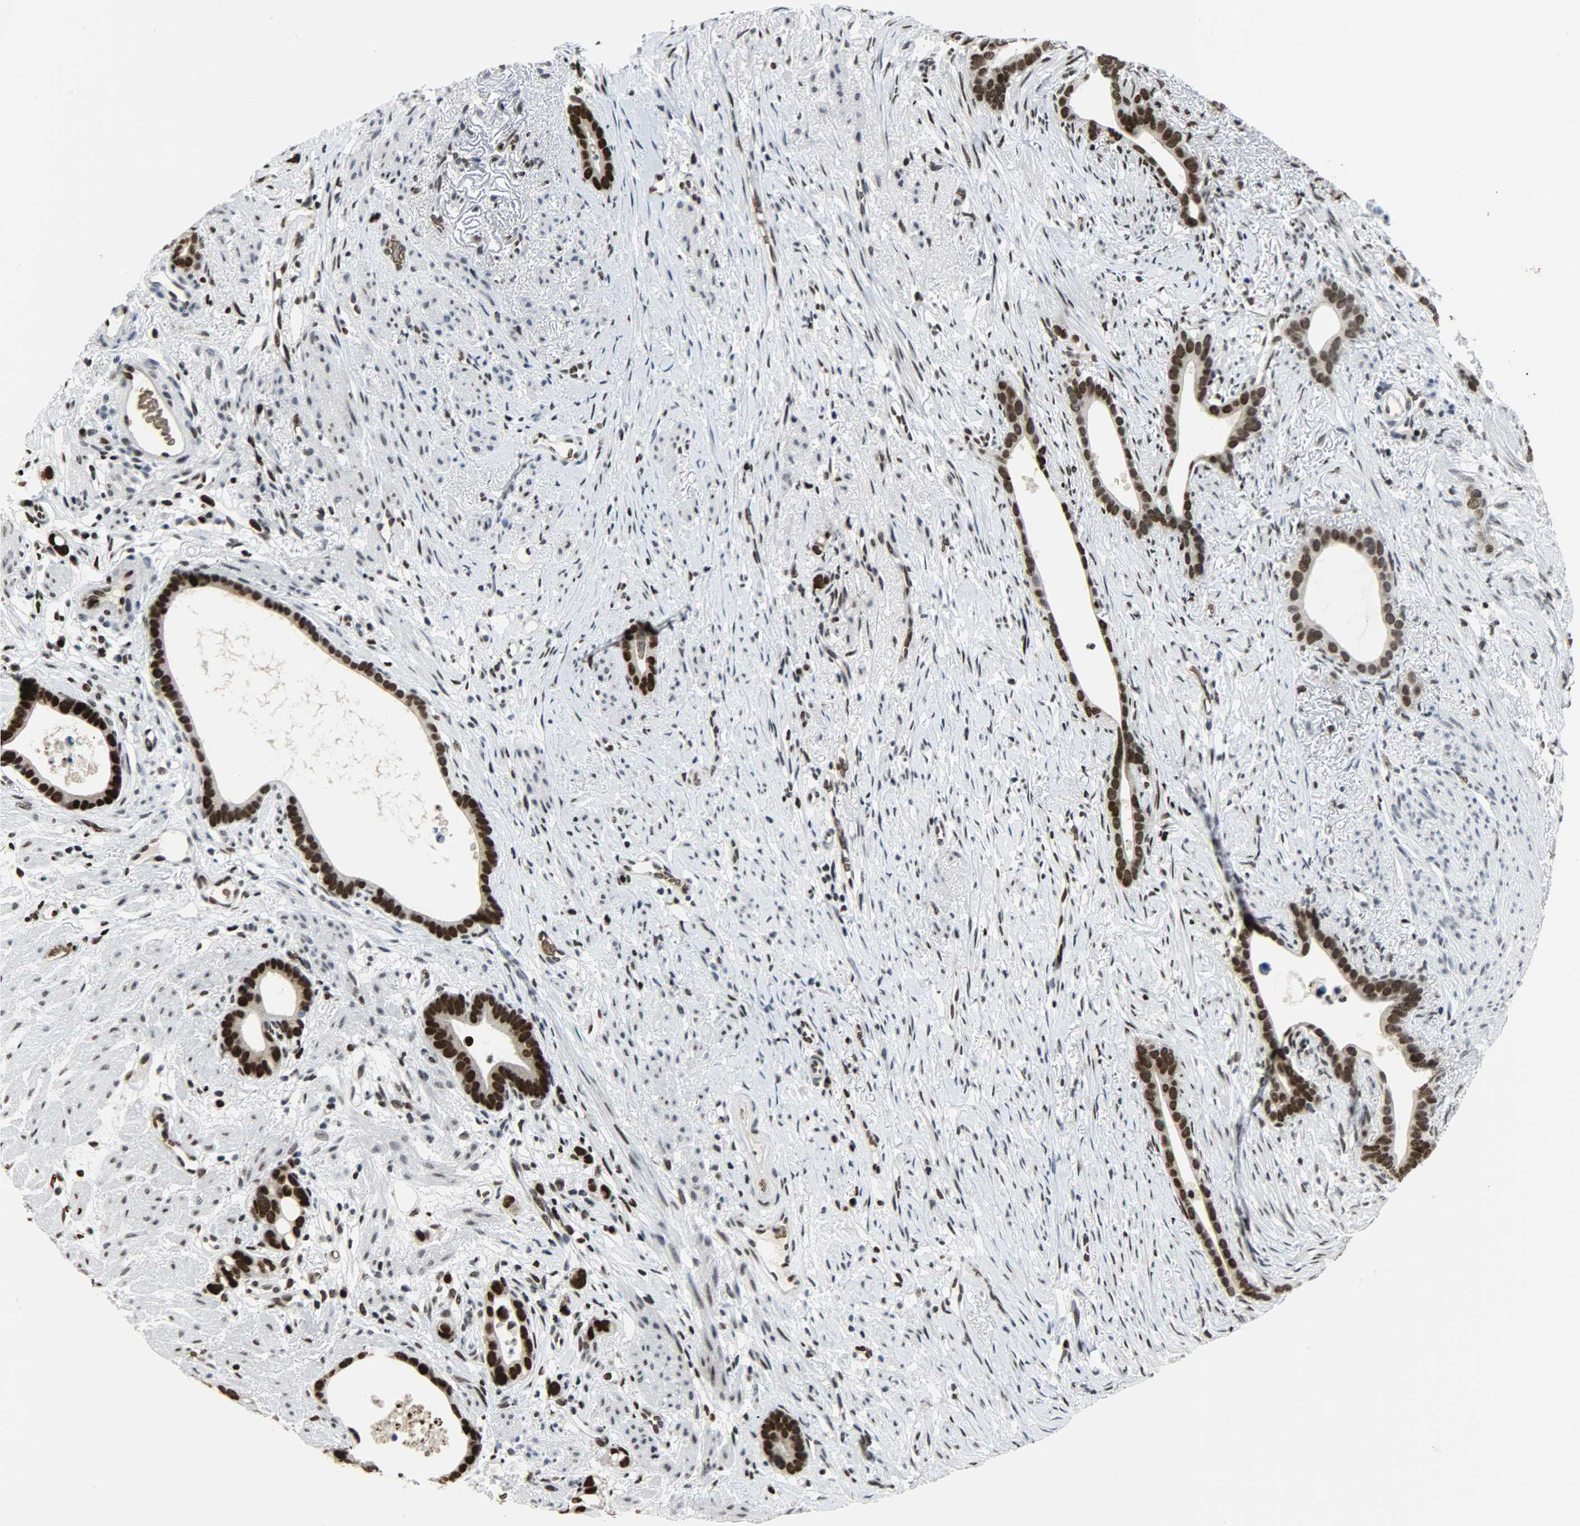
{"staining": {"intensity": "strong", "quantity": ">75%", "location": "nuclear"}, "tissue": "stomach cancer", "cell_type": "Tumor cells", "image_type": "cancer", "snomed": [{"axis": "morphology", "description": "Adenocarcinoma, NOS"}, {"axis": "topography", "description": "Stomach"}], "caption": "Strong nuclear positivity is present in about >75% of tumor cells in stomach adenocarcinoma.", "gene": "SNAI1", "patient": {"sex": "female", "age": 75}}